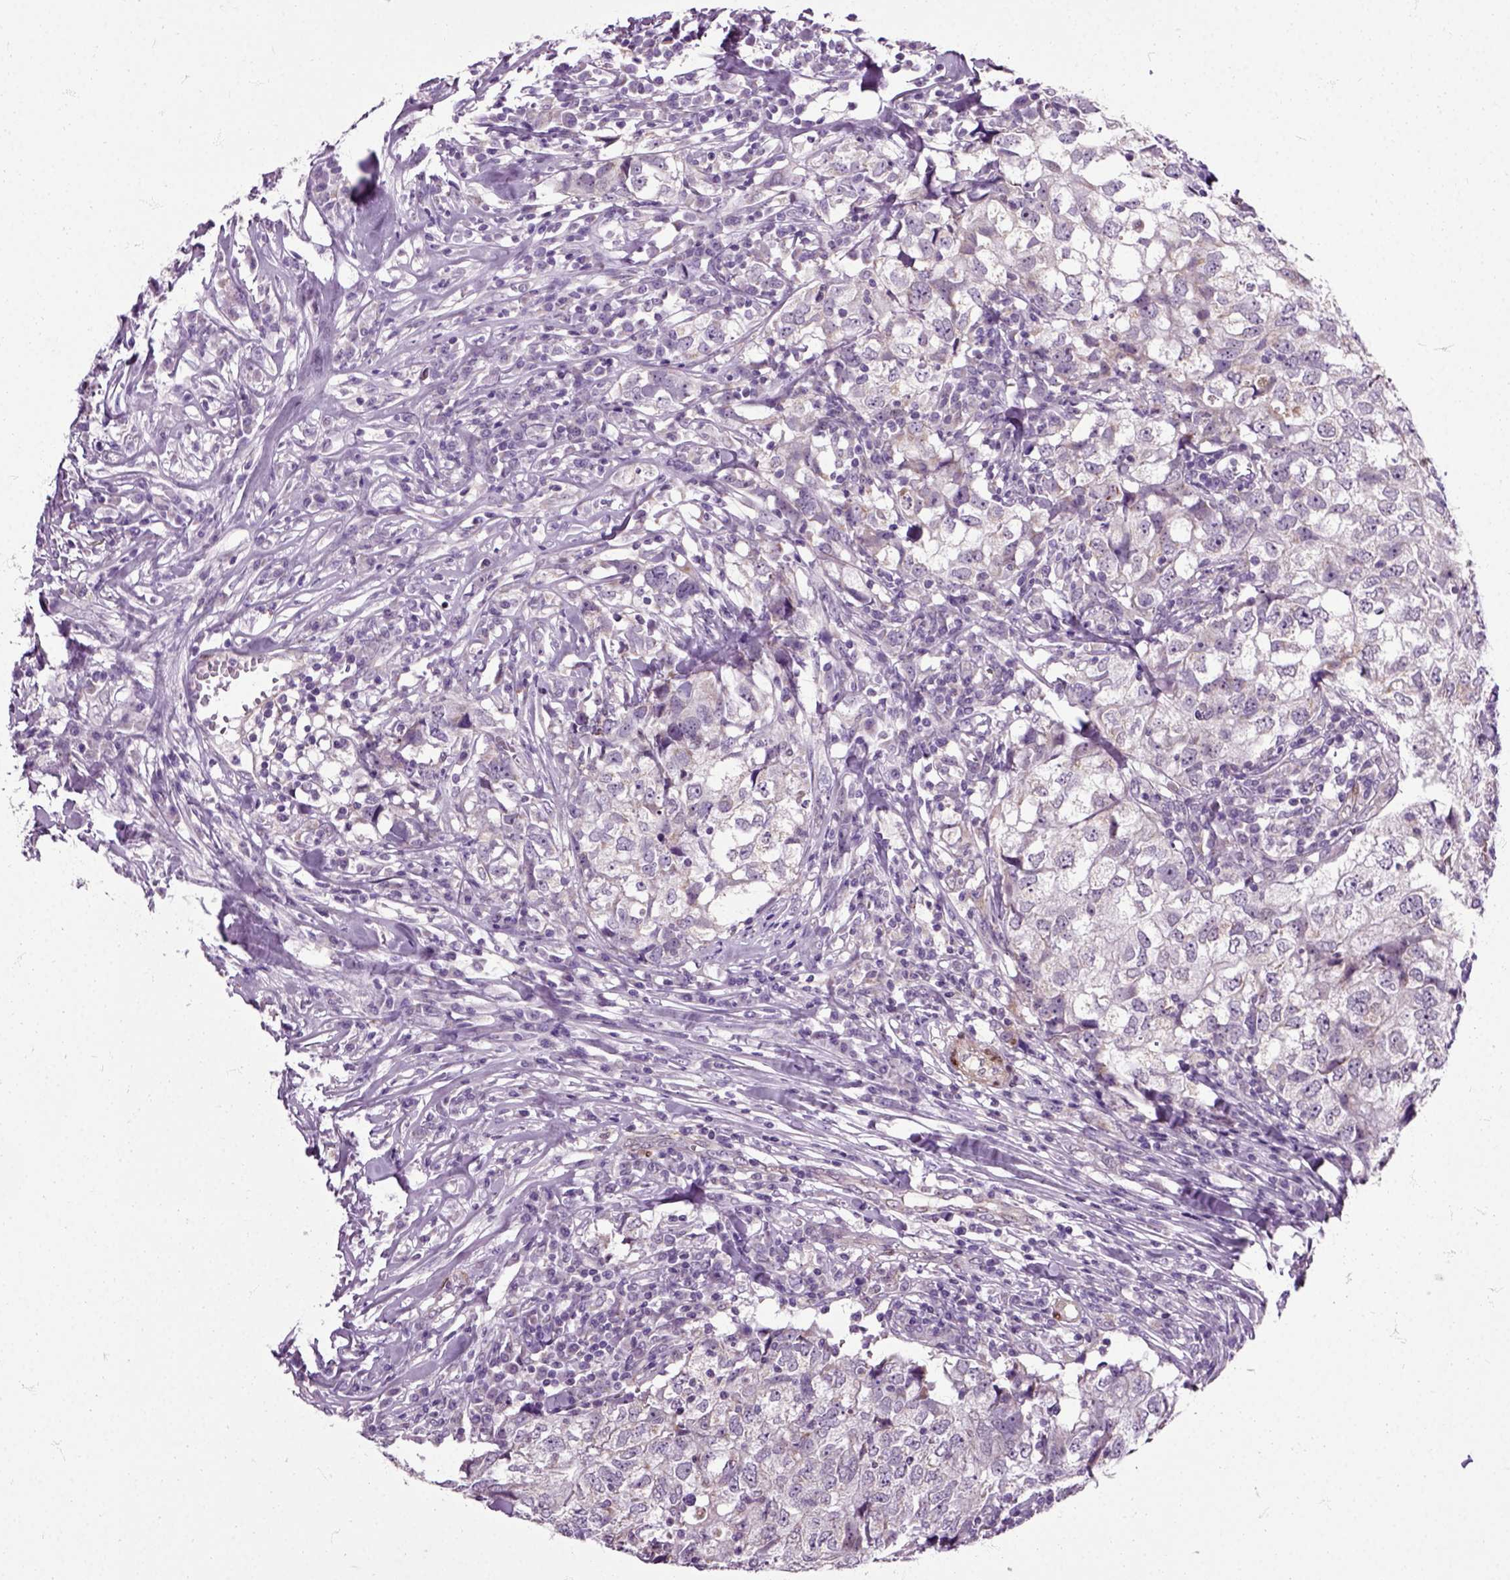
{"staining": {"intensity": "moderate", "quantity": "<25%", "location": "cytoplasmic/membranous"}, "tissue": "breast cancer", "cell_type": "Tumor cells", "image_type": "cancer", "snomed": [{"axis": "morphology", "description": "Duct carcinoma"}, {"axis": "topography", "description": "Breast"}], "caption": "Approximately <25% of tumor cells in breast infiltrating ductal carcinoma demonstrate moderate cytoplasmic/membranous protein expression as visualized by brown immunohistochemical staining.", "gene": "HSPA2", "patient": {"sex": "female", "age": 30}}